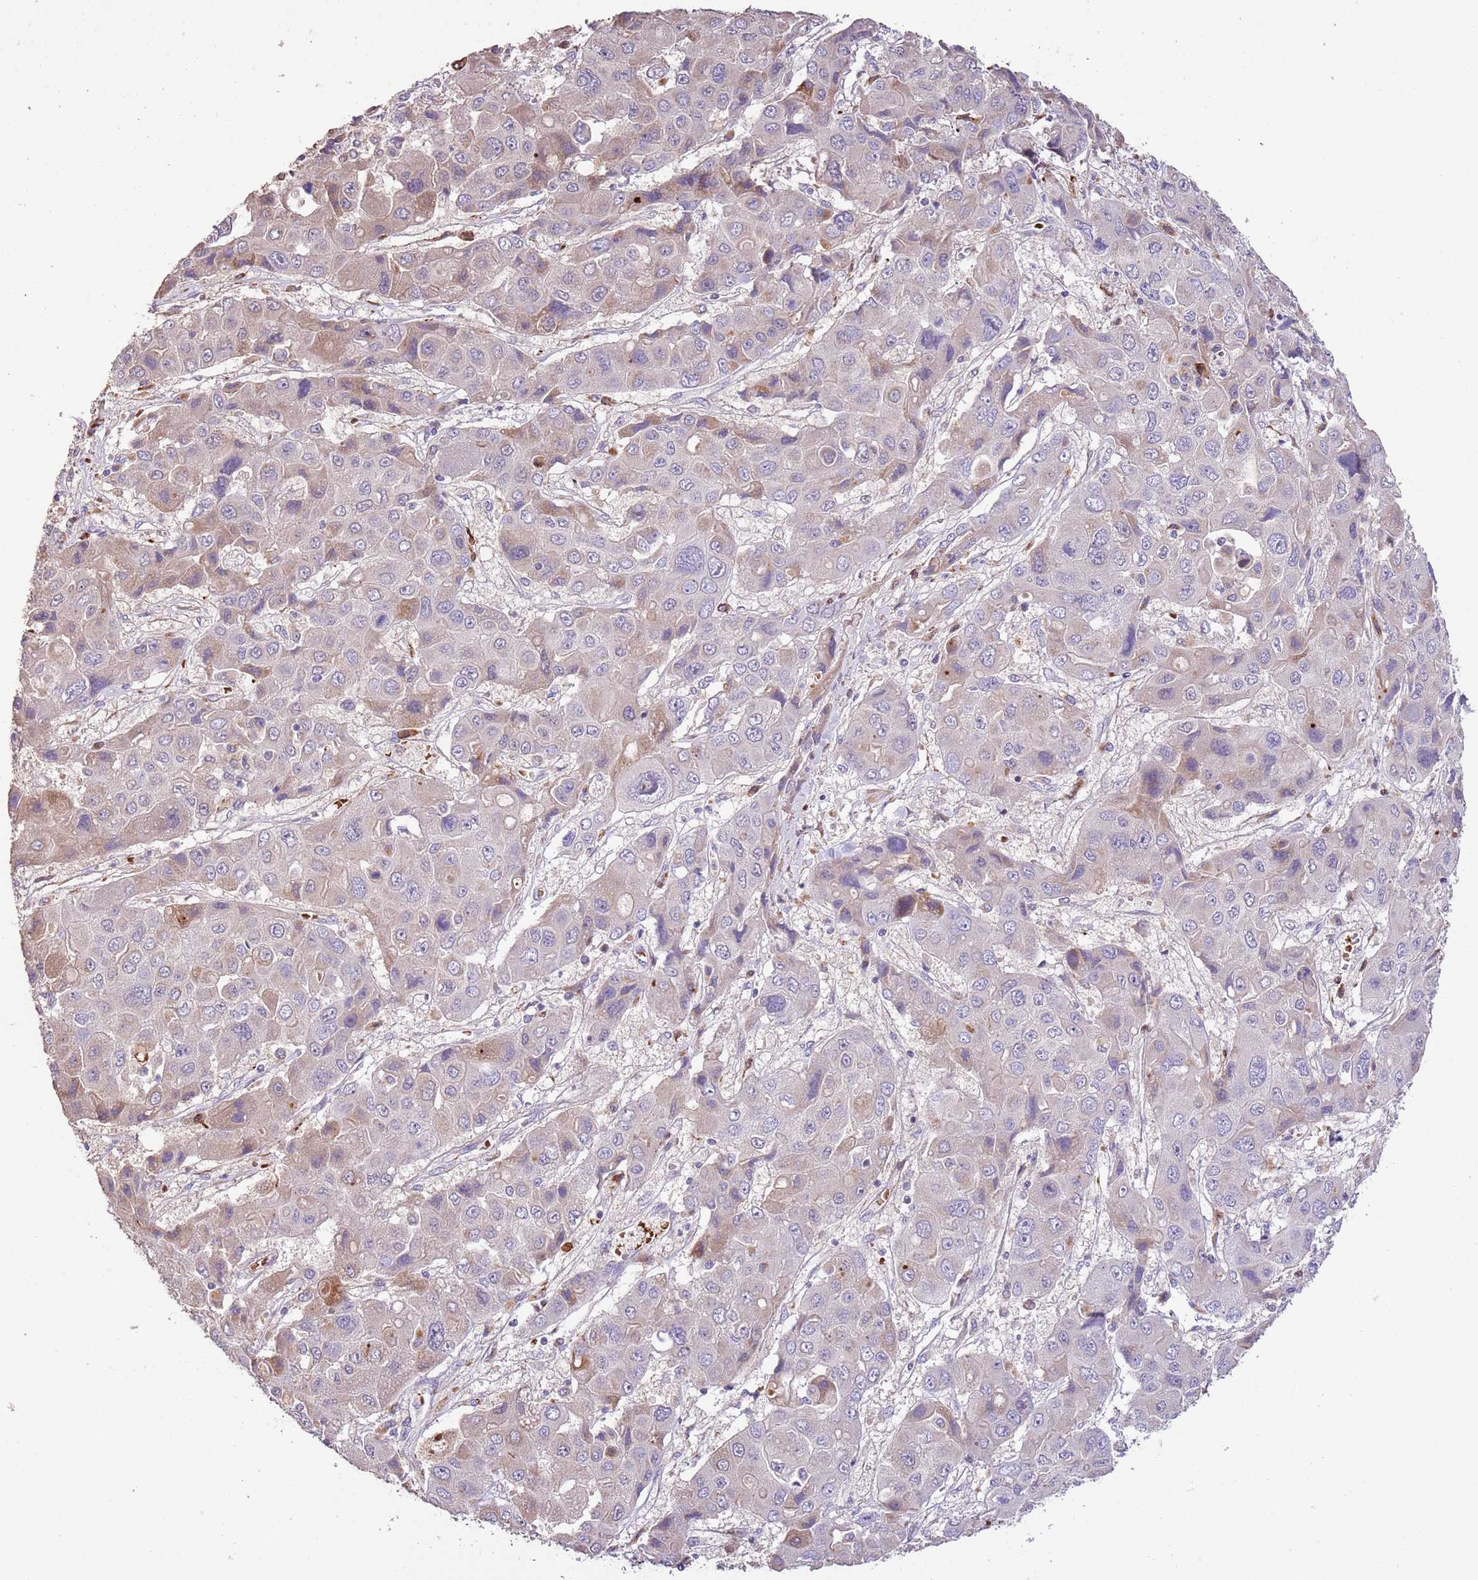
{"staining": {"intensity": "weak", "quantity": "<25%", "location": "cytoplasmic/membranous"}, "tissue": "liver cancer", "cell_type": "Tumor cells", "image_type": "cancer", "snomed": [{"axis": "morphology", "description": "Cholangiocarcinoma"}, {"axis": "topography", "description": "Liver"}], "caption": "Tumor cells are negative for brown protein staining in cholangiocarcinoma (liver). The staining is performed using DAB (3,3'-diaminobenzidine) brown chromogen with nuclei counter-stained in using hematoxylin.", "gene": "PIGA", "patient": {"sex": "male", "age": 67}}